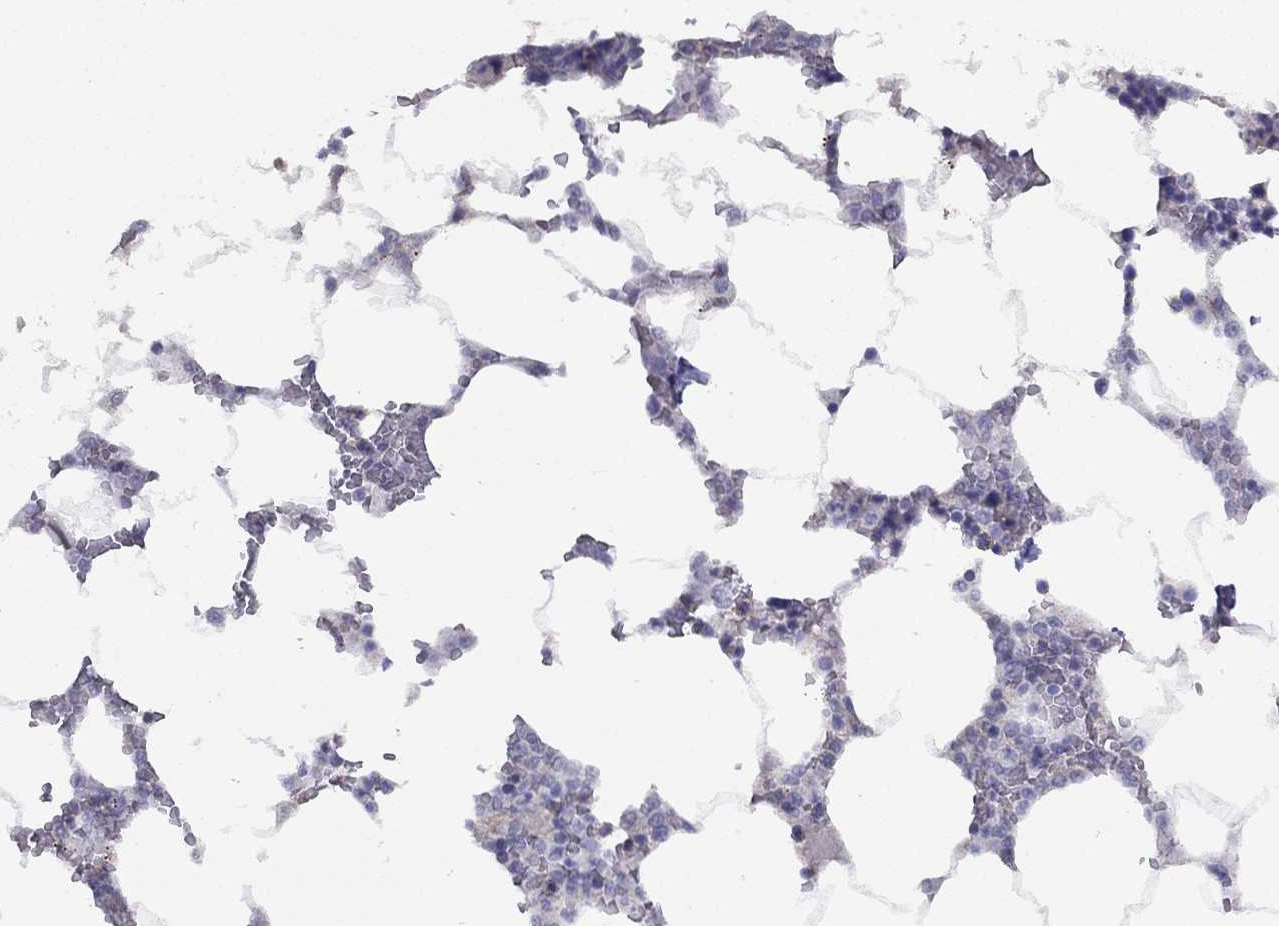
{"staining": {"intensity": "negative", "quantity": "none", "location": "none"}, "tissue": "bone marrow", "cell_type": "Hematopoietic cells", "image_type": "normal", "snomed": [{"axis": "morphology", "description": "Normal tissue, NOS"}, {"axis": "topography", "description": "Bone marrow"}], "caption": "DAB immunohistochemical staining of benign bone marrow demonstrates no significant expression in hematopoietic cells.", "gene": "SYTL2", "patient": {"sex": "male", "age": 63}}